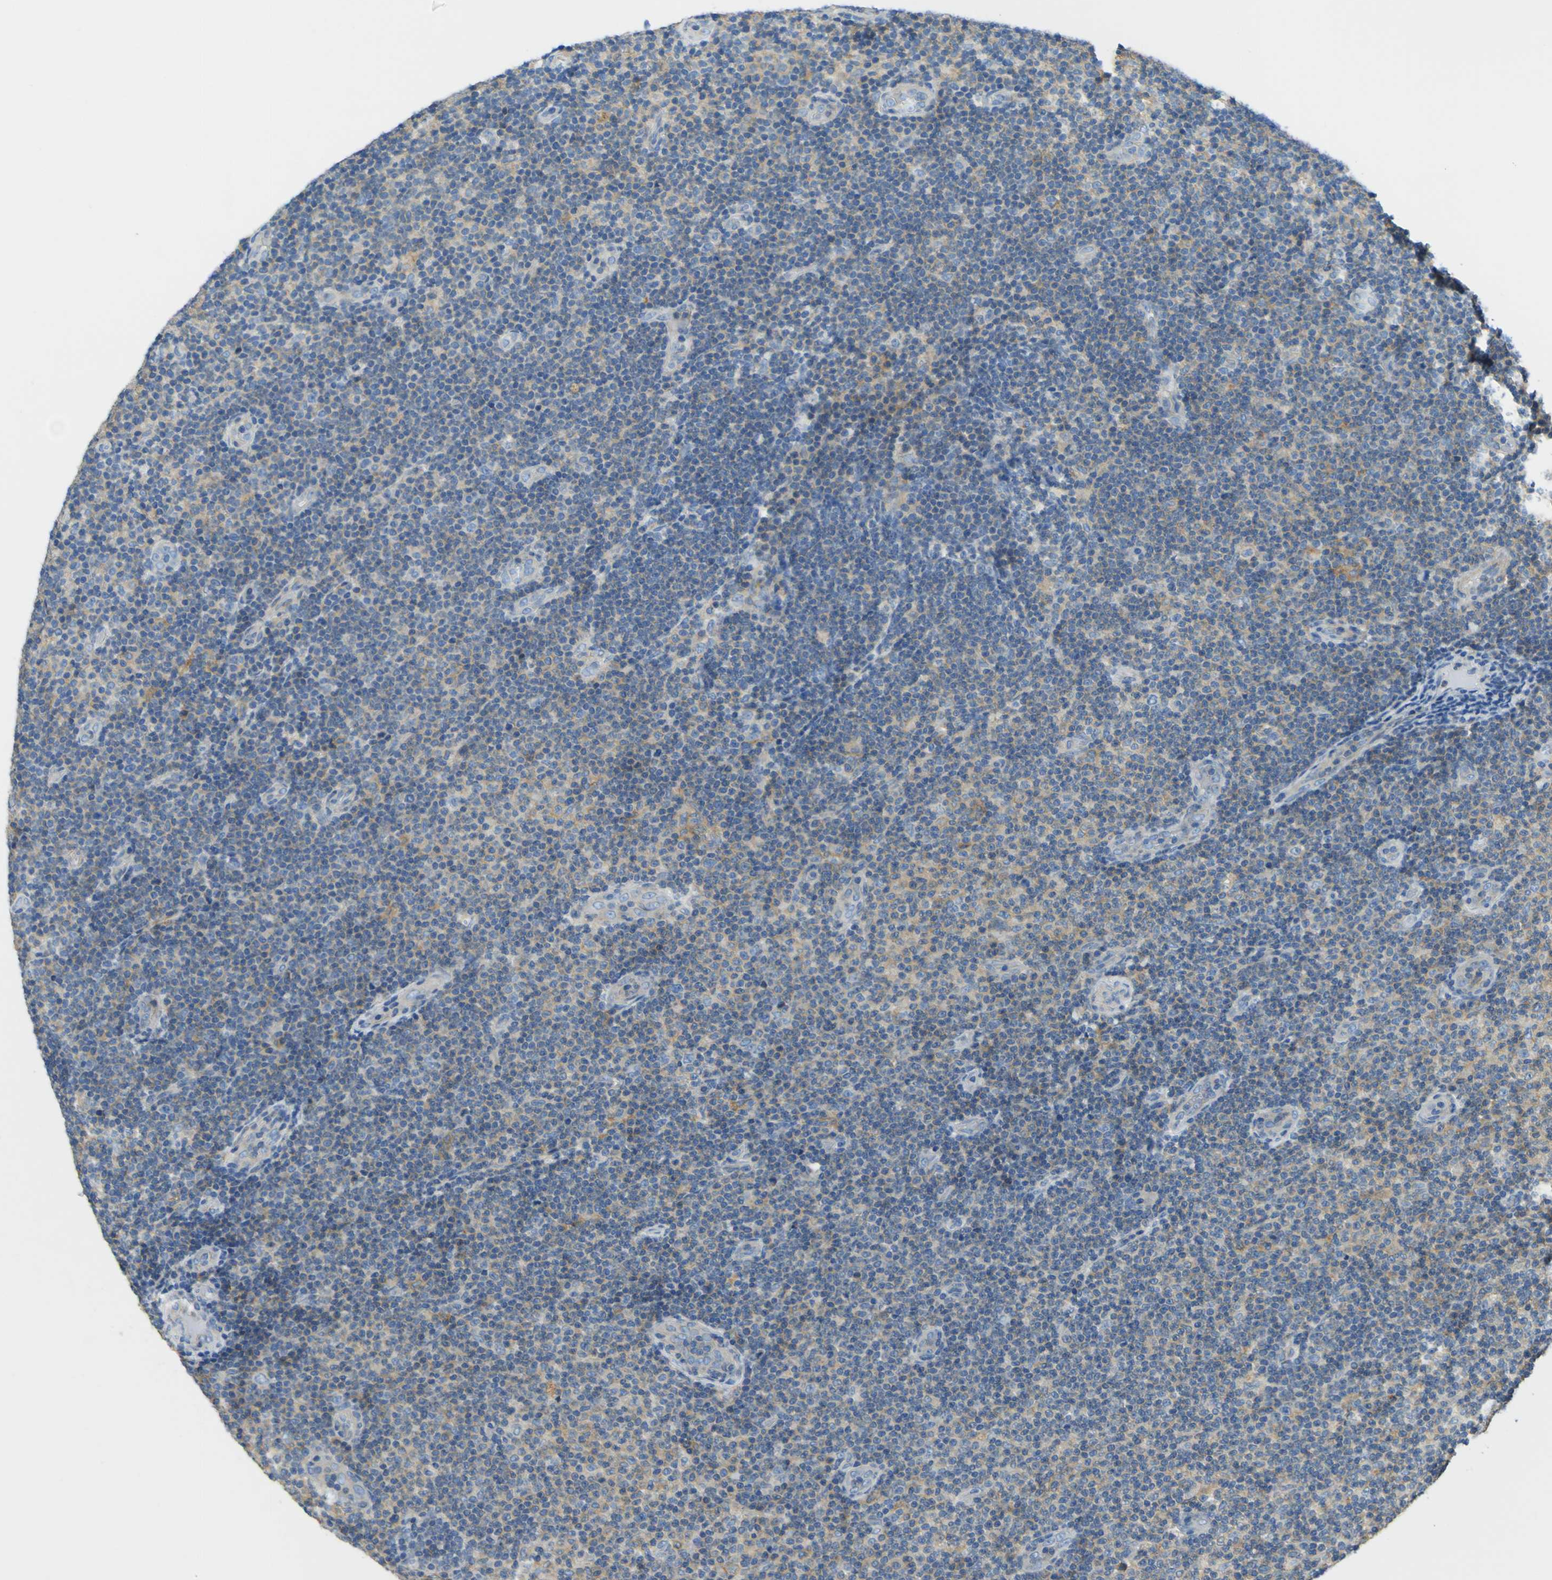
{"staining": {"intensity": "weak", "quantity": "25%-75%", "location": "cytoplasmic/membranous"}, "tissue": "lymphoma", "cell_type": "Tumor cells", "image_type": "cancer", "snomed": [{"axis": "morphology", "description": "Malignant lymphoma, non-Hodgkin's type, Low grade"}, {"axis": "topography", "description": "Lymph node"}], "caption": "Tumor cells demonstrate low levels of weak cytoplasmic/membranous positivity in about 25%-75% of cells in malignant lymphoma, non-Hodgkin's type (low-grade).", "gene": "OGN", "patient": {"sex": "male", "age": 83}}